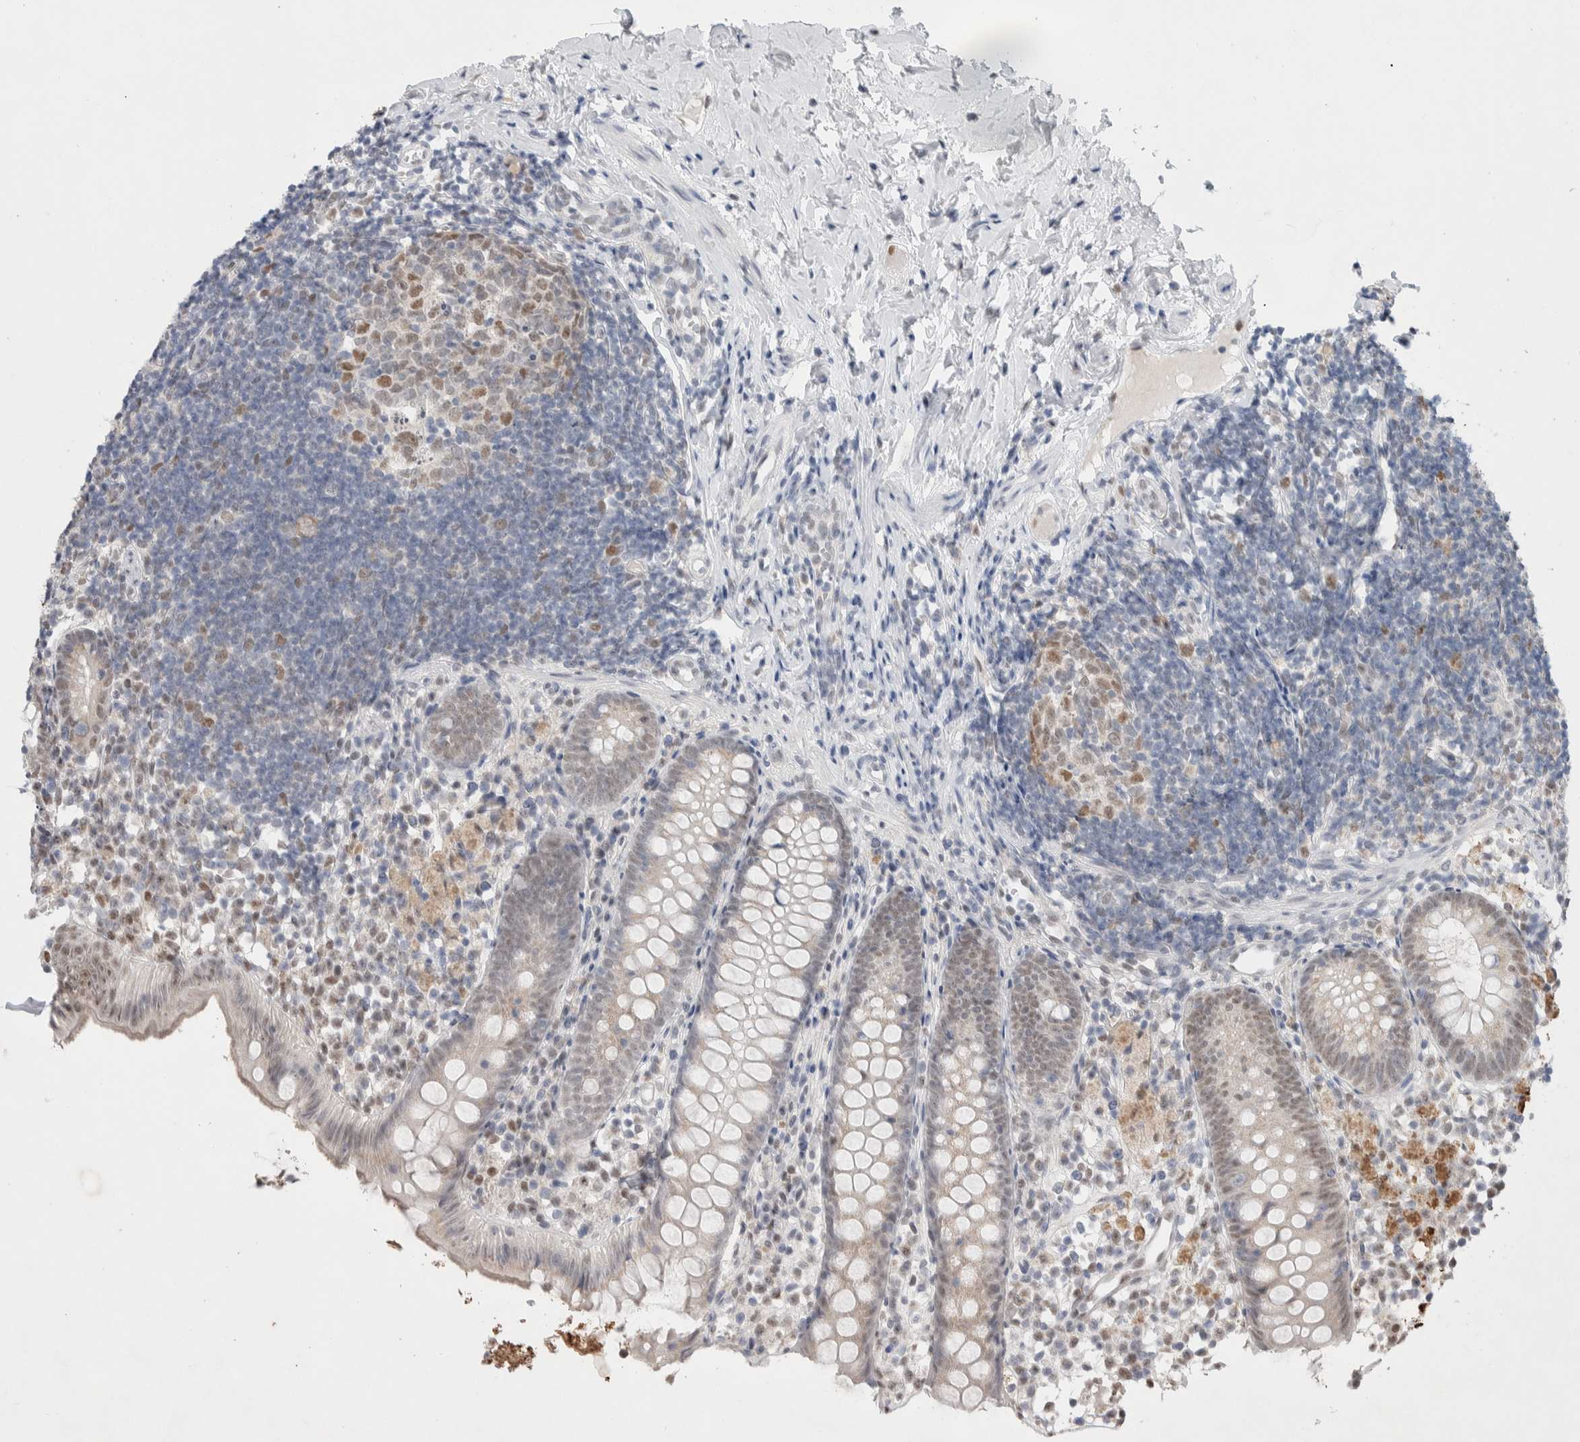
{"staining": {"intensity": "weak", "quantity": "25%-75%", "location": "nuclear"}, "tissue": "appendix", "cell_type": "Glandular cells", "image_type": "normal", "snomed": [{"axis": "morphology", "description": "Normal tissue, NOS"}, {"axis": "topography", "description": "Appendix"}], "caption": "DAB (3,3'-diaminobenzidine) immunohistochemical staining of unremarkable human appendix reveals weak nuclear protein positivity in approximately 25%-75% of glandular cells.", "gene": "PRMT1", "patient": {"sex": "female", "age": 20}}